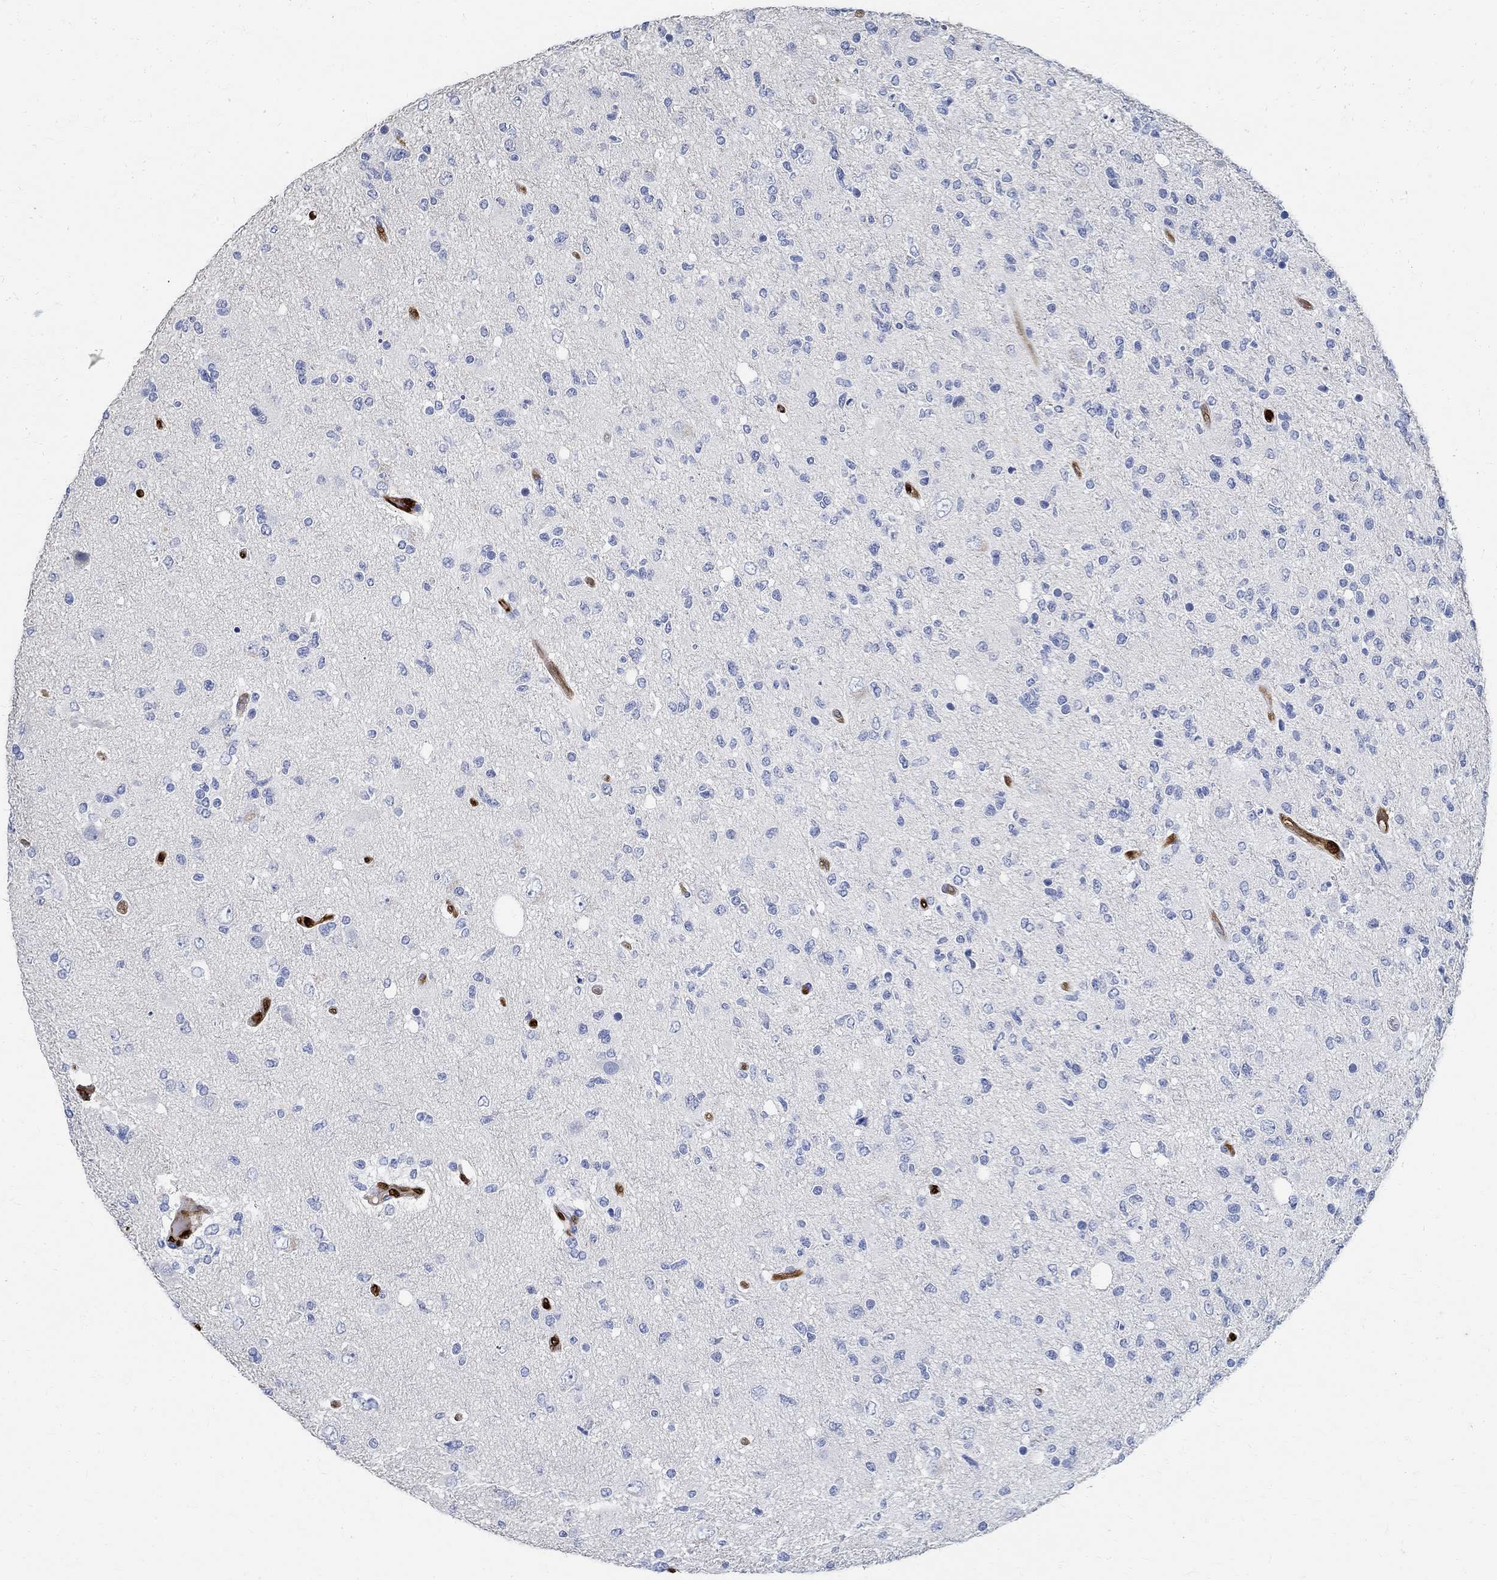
{"staining": {"intensity": "negative", "quantity": "none", "location": "none"}, "tissue": "glioma", "cell_type": "Tumor cells", "image_type": "cancer", "snomed": [{"axis": "morphology", "description": "Glioma, malignant, High grade"}, {"axis": "topography", "description": "Cerebral cortex"}], "caption": "An immunohistochemistry (IHC) photomicrograph of glioma is shown. There is no staining in tumor cells of glioma. The staining was performed using DAB to visualize the protein expression in brown, while the nuclei were stained in blue with hematoxylin (Magnification: 20x).", "gene": "PRX", "patient": {"sex": "male", "age": 70}}